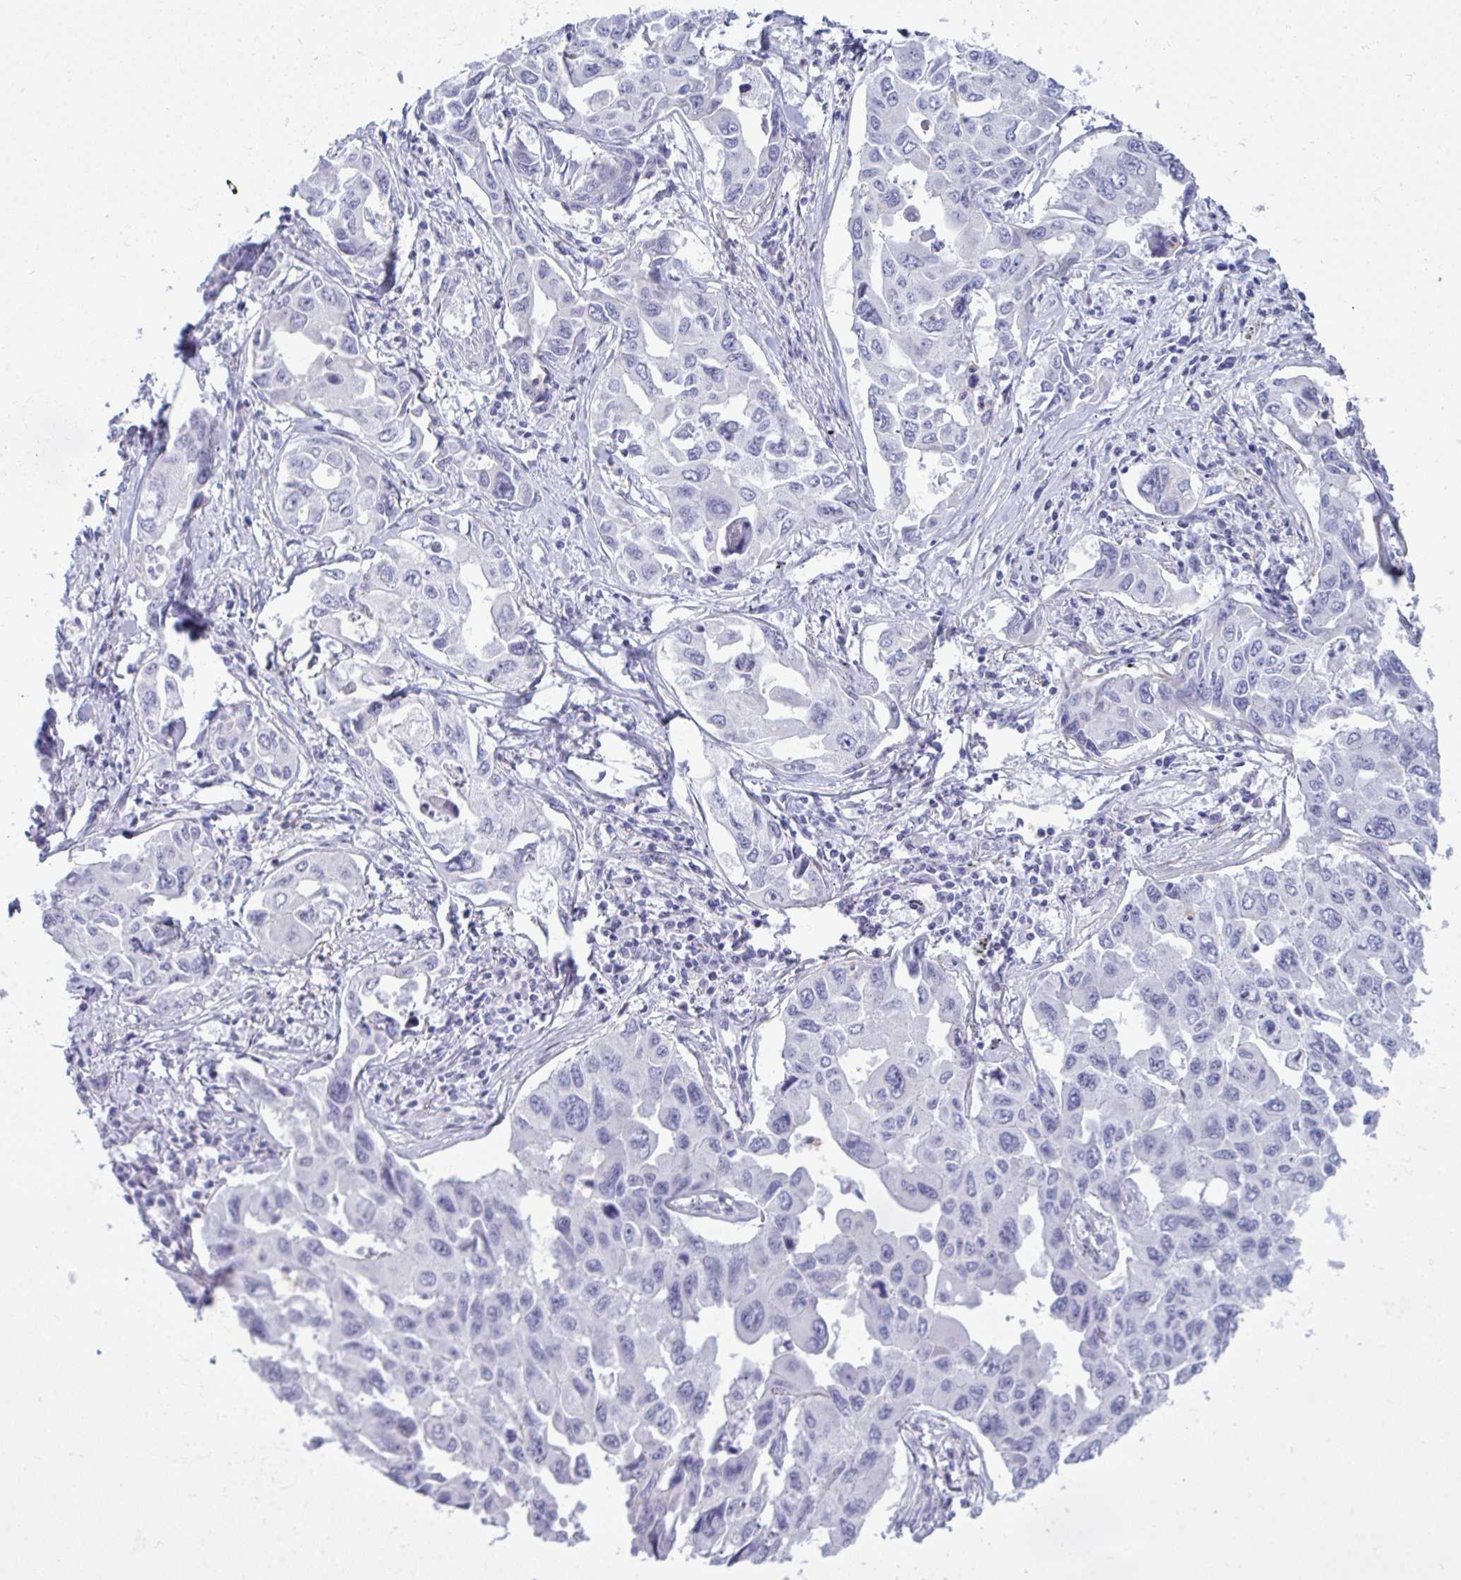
{"staining": {"intensity": "negative", "quantity": "none", "location": "none"}, "tissue": "lung cancer", "cell_type": "Tumor cells", "image_type": "cancer", "snomed": [{"axis": "morphology", "description": "Adenocarcinoma, NOS"}, {"axis": "topography", "description": "Lung"}], "caption": "High magnification brightfield microscopy of lung cancer stained with DAB (3,3'-diaminobenzidine) (brown) and counterstained with hematoxylin (blue): tumor cells show no significant staining.", "gene": "MYH10", "patient": {"sex": "male", "age": 64}}